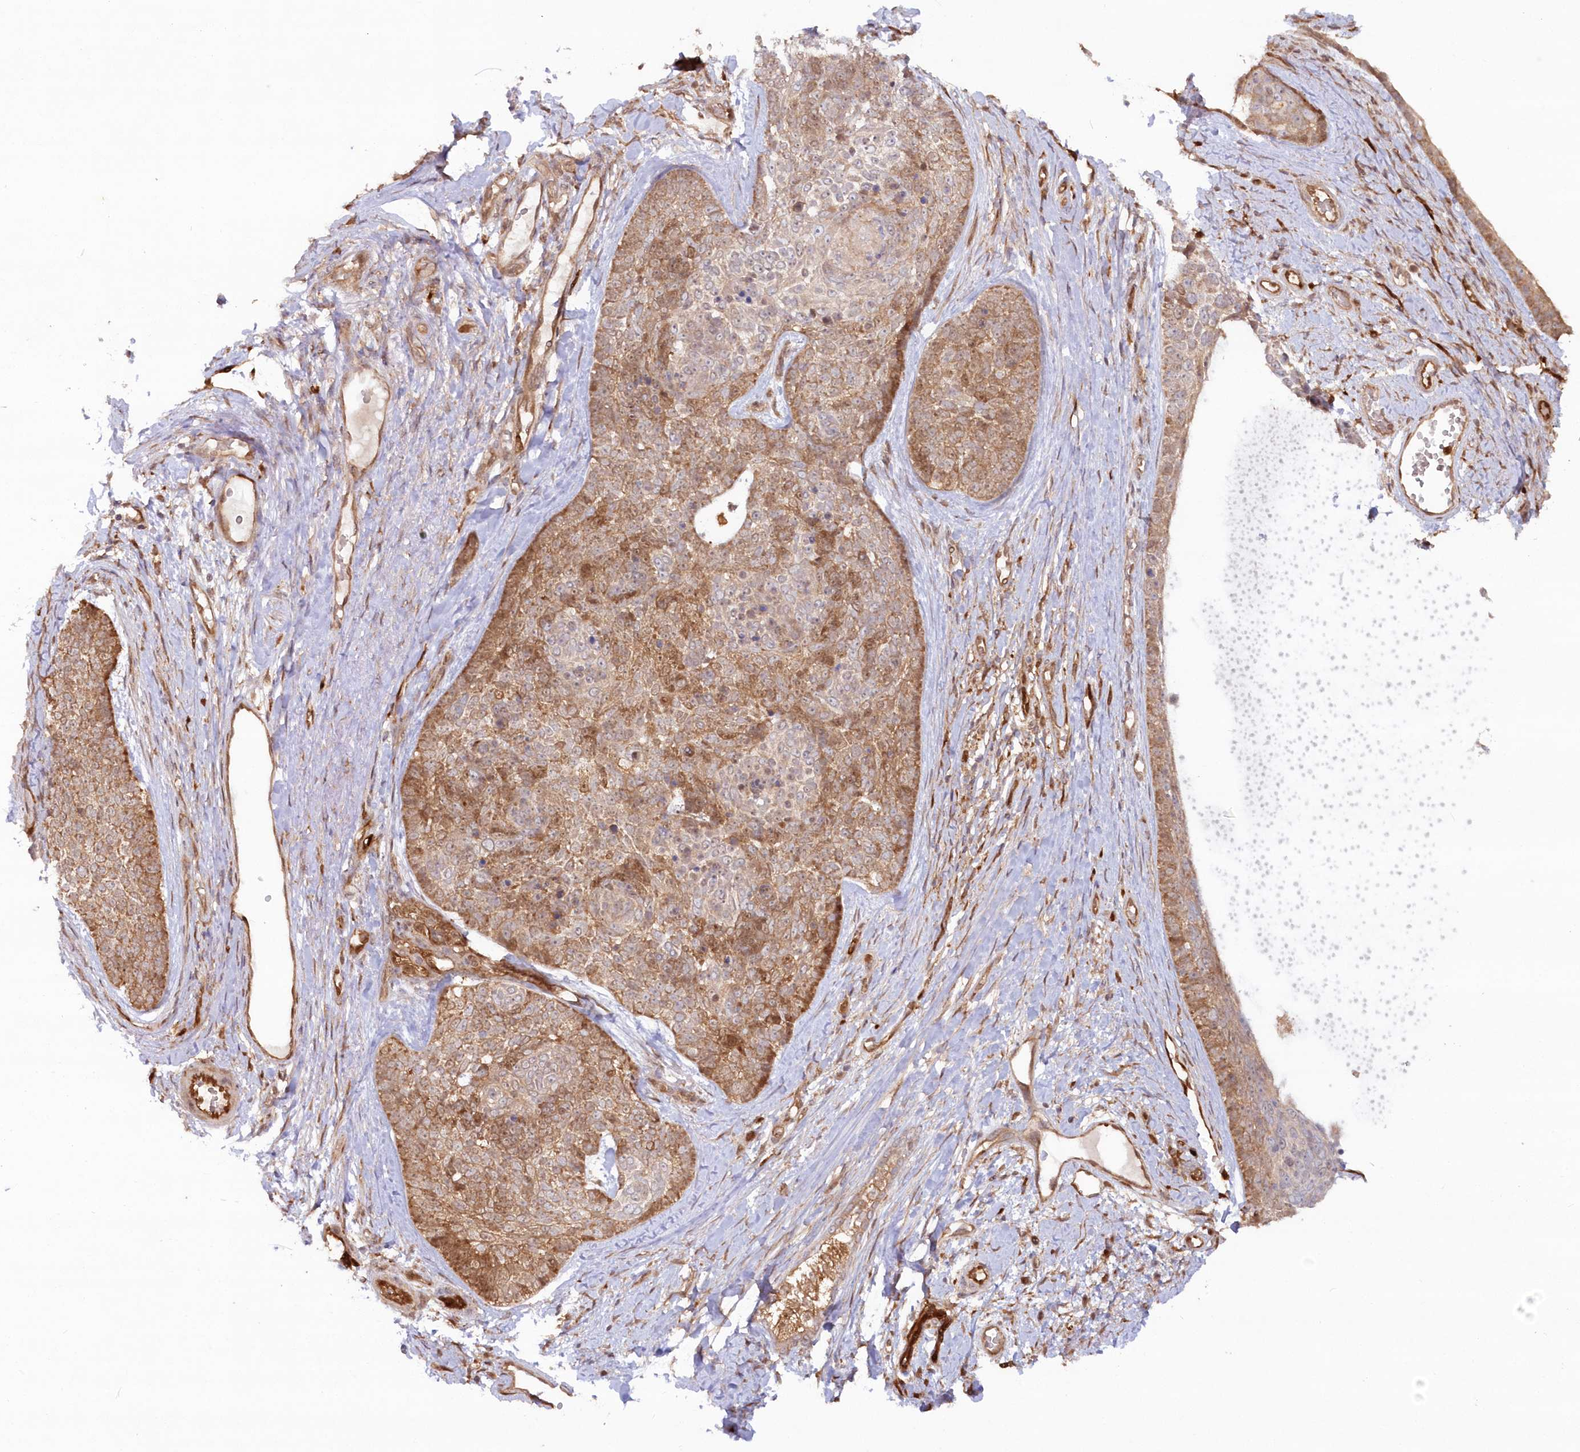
{"staining": {"intensity": "moderate", "quantity": "25%-75%", "location": "cytoplasmic/membranous"}, "tissue": "skin cancer", "cell_type": "Tumor cells", "image_type": "cancer", "snomed": [{"axis": "morphology", "description": "Basal cell carcinoma"}, {"axis": "topography", "description": "Skin"}], "caption": "About 25%-75% of tumor cells in skin cancer (basal cell carcinoma) show moderate cytoplasmic/membranous protein expression as visualized by brown immunohistochemical staining.", "gene": "GBE1", "patient": {"sex": "female", "age": 81}}